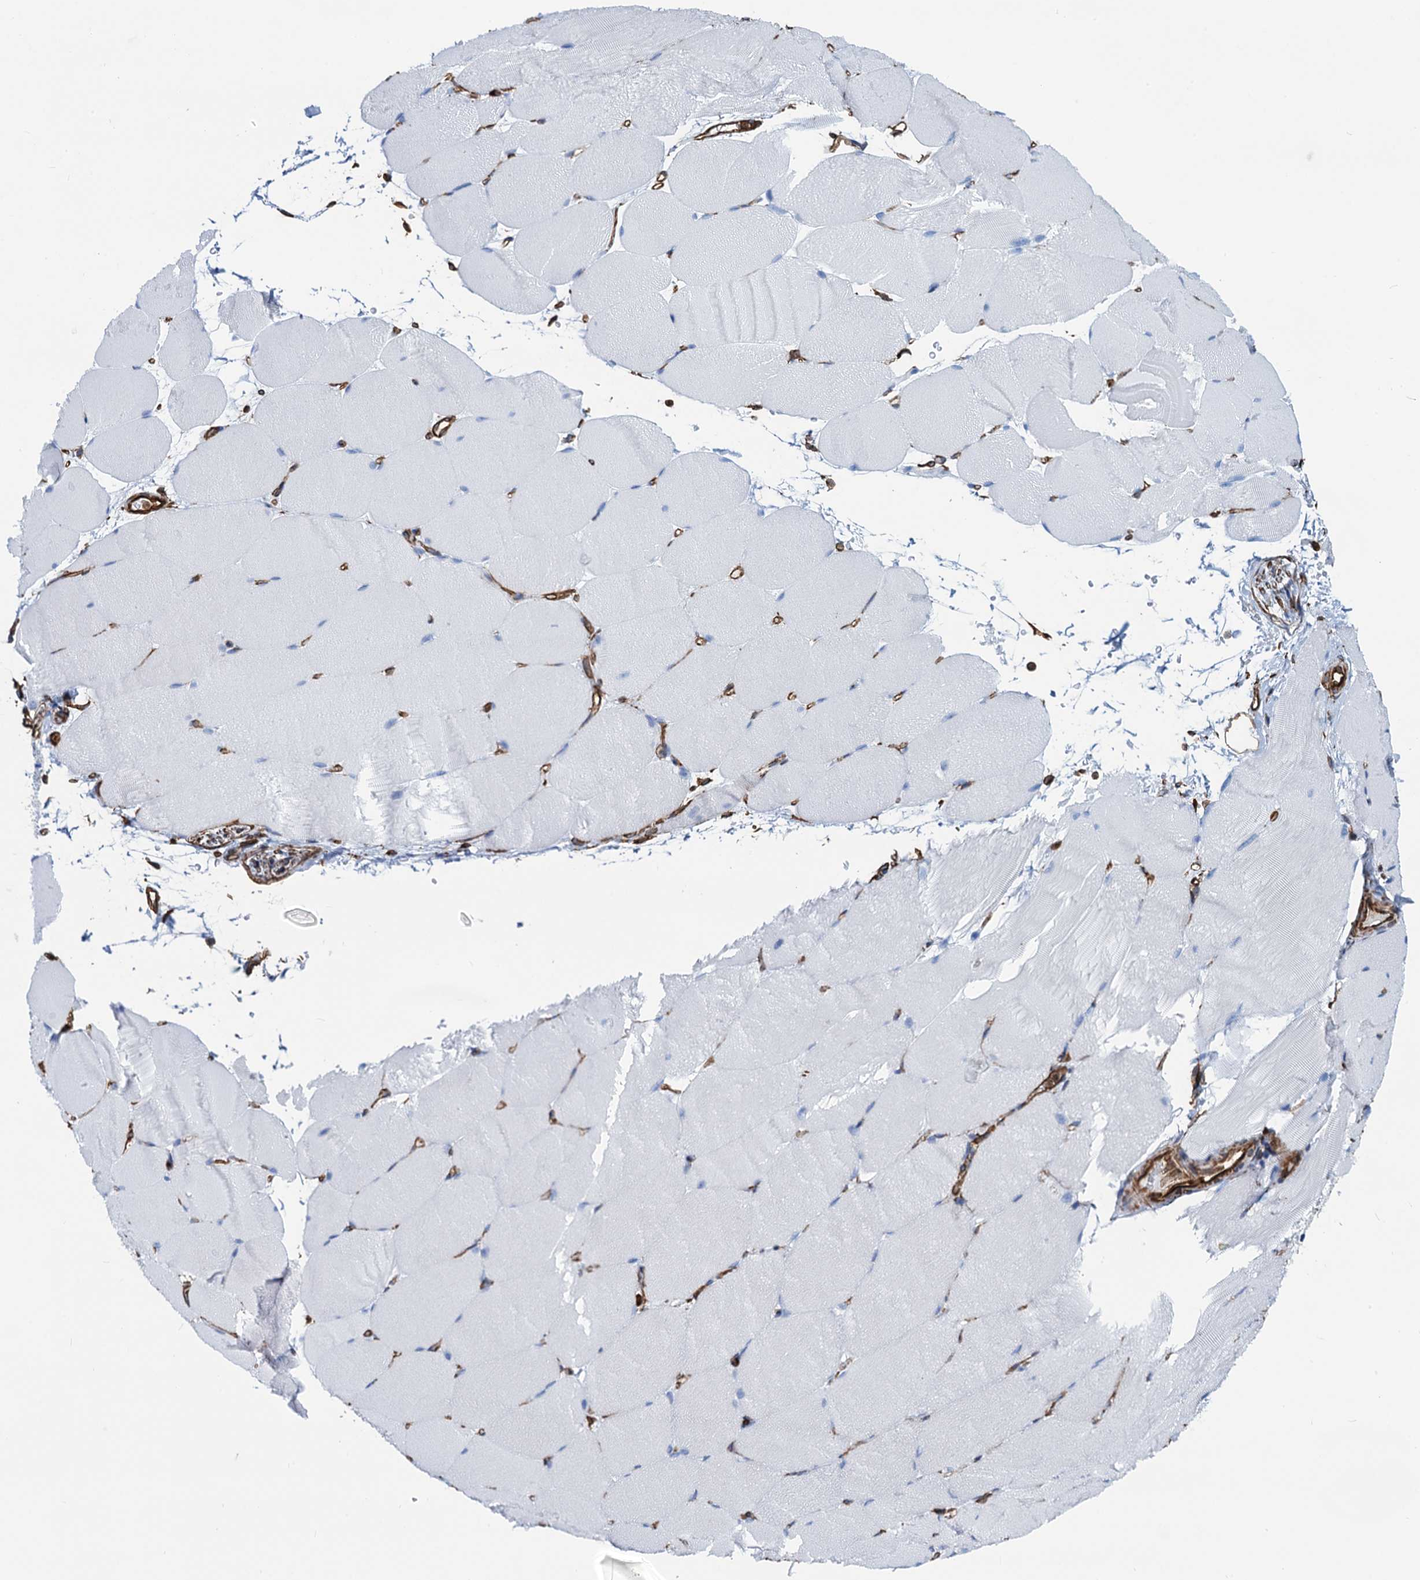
{"staining": {"intensity": "negative", "quantity": "none", "location": "none"}, "tissue": "skeletal muscle", "cell_type": "Myocytes", "image_type": "normal", "snomed": [{"axis": "morphology", "description": "Normal tissue, NOS"}, {"axis": "topography", "description": "Skeletal muscle"}, {"axis": "topography", "description": "Parathyroid gland"}], "caption": "High magnification brightfield microscopy of normal skeletal muscle stained with DAB (brown) and counterstained with hematoxylin (blue): myocytes show no significant expression. The staining is performed using DAB brown chromogen with nuclei counter-stained in using hematoxylin.", "gene": "PGM2", "patient": {"sex": "female", "age": 37}}